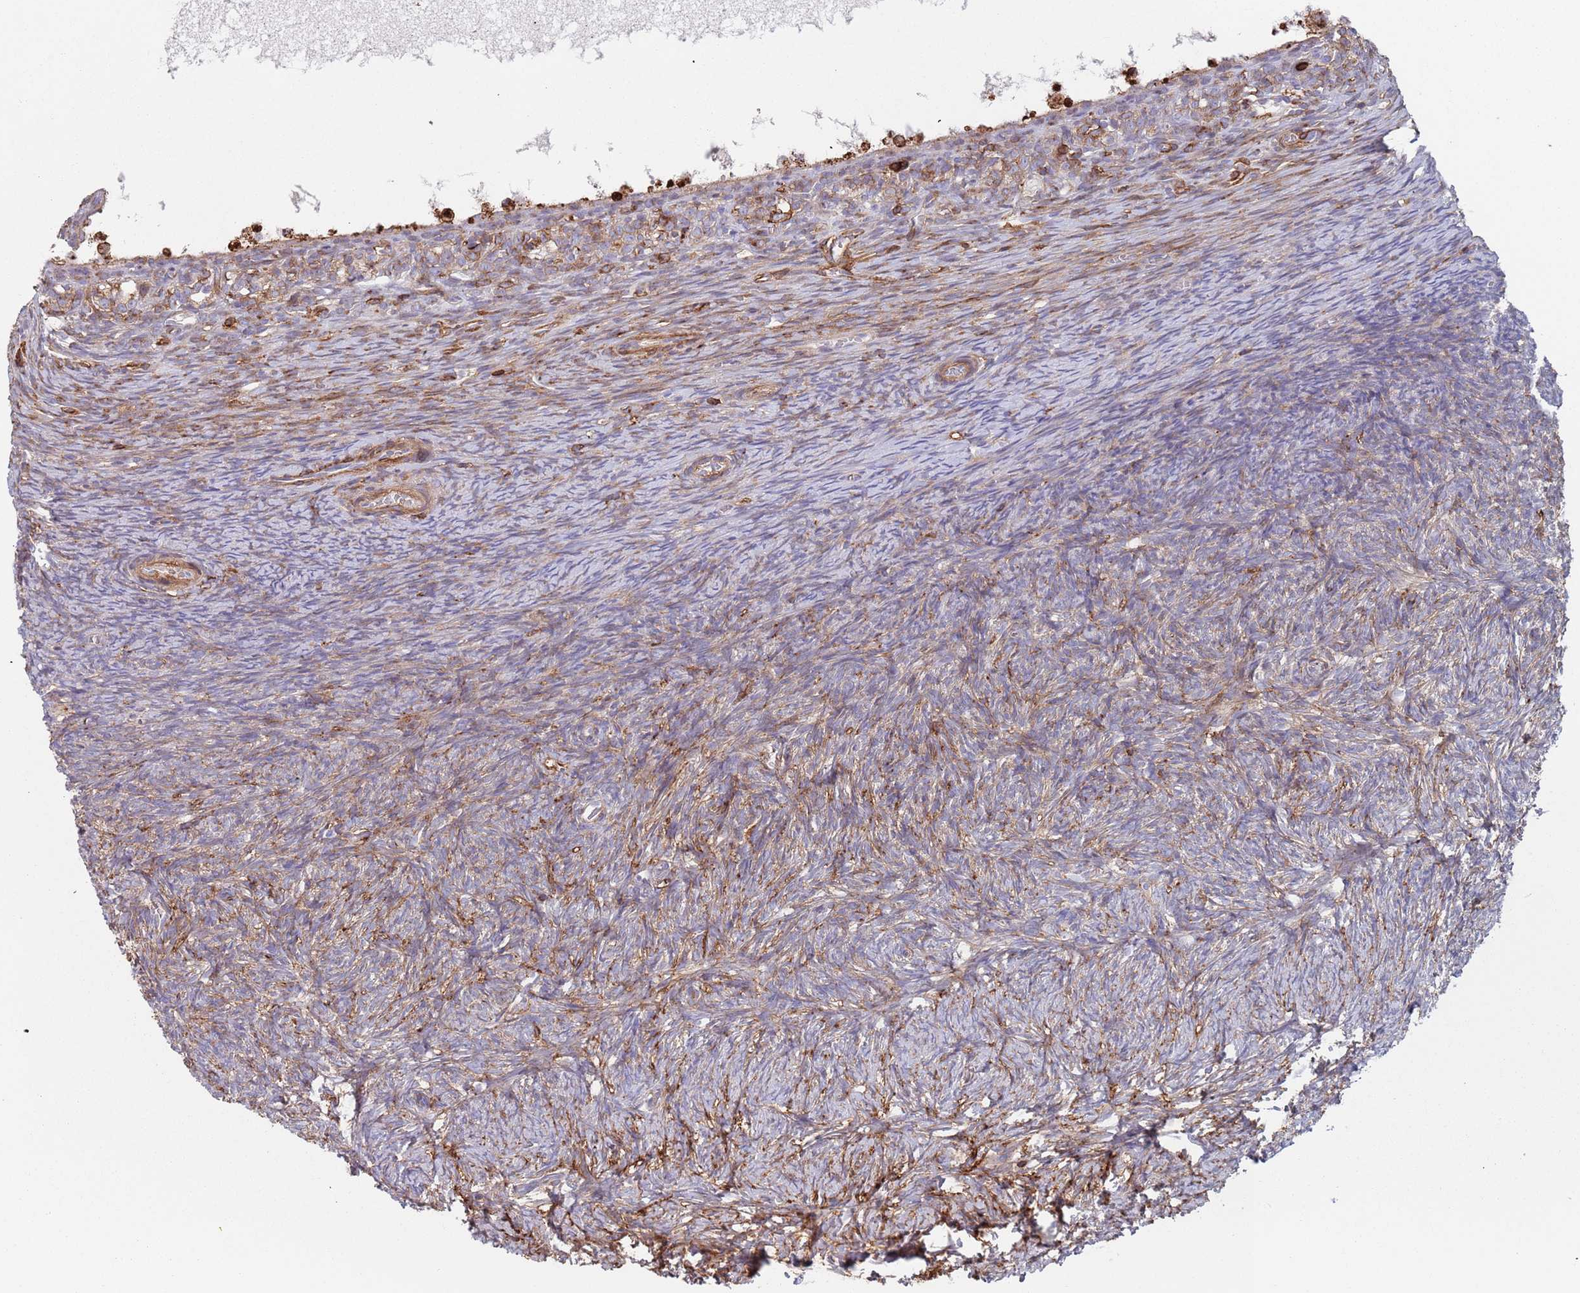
{"staining": {"intensity": "strong", "quantity": ">75%", "location": "cytoplasmic/membranous"}, "tissue": "ovary", "cell_type": "Follicle cells", "image_type": "normal", "snomed": [{"axis": "morphology", "description": "Normal tissue, NOS"}, {"axis": "topography", "description": "Ovary"}], "caption": "This histopathology image exhibits benign ovary stained with immunohistochemistry to label a protein in brown. The cytoplasmic/membranous of follicle cells show strong positivity for the protein. Nuclei are counter-stained blue.", "gene": "RNF144A", "patient": {"sex": "female", "age": 39}}